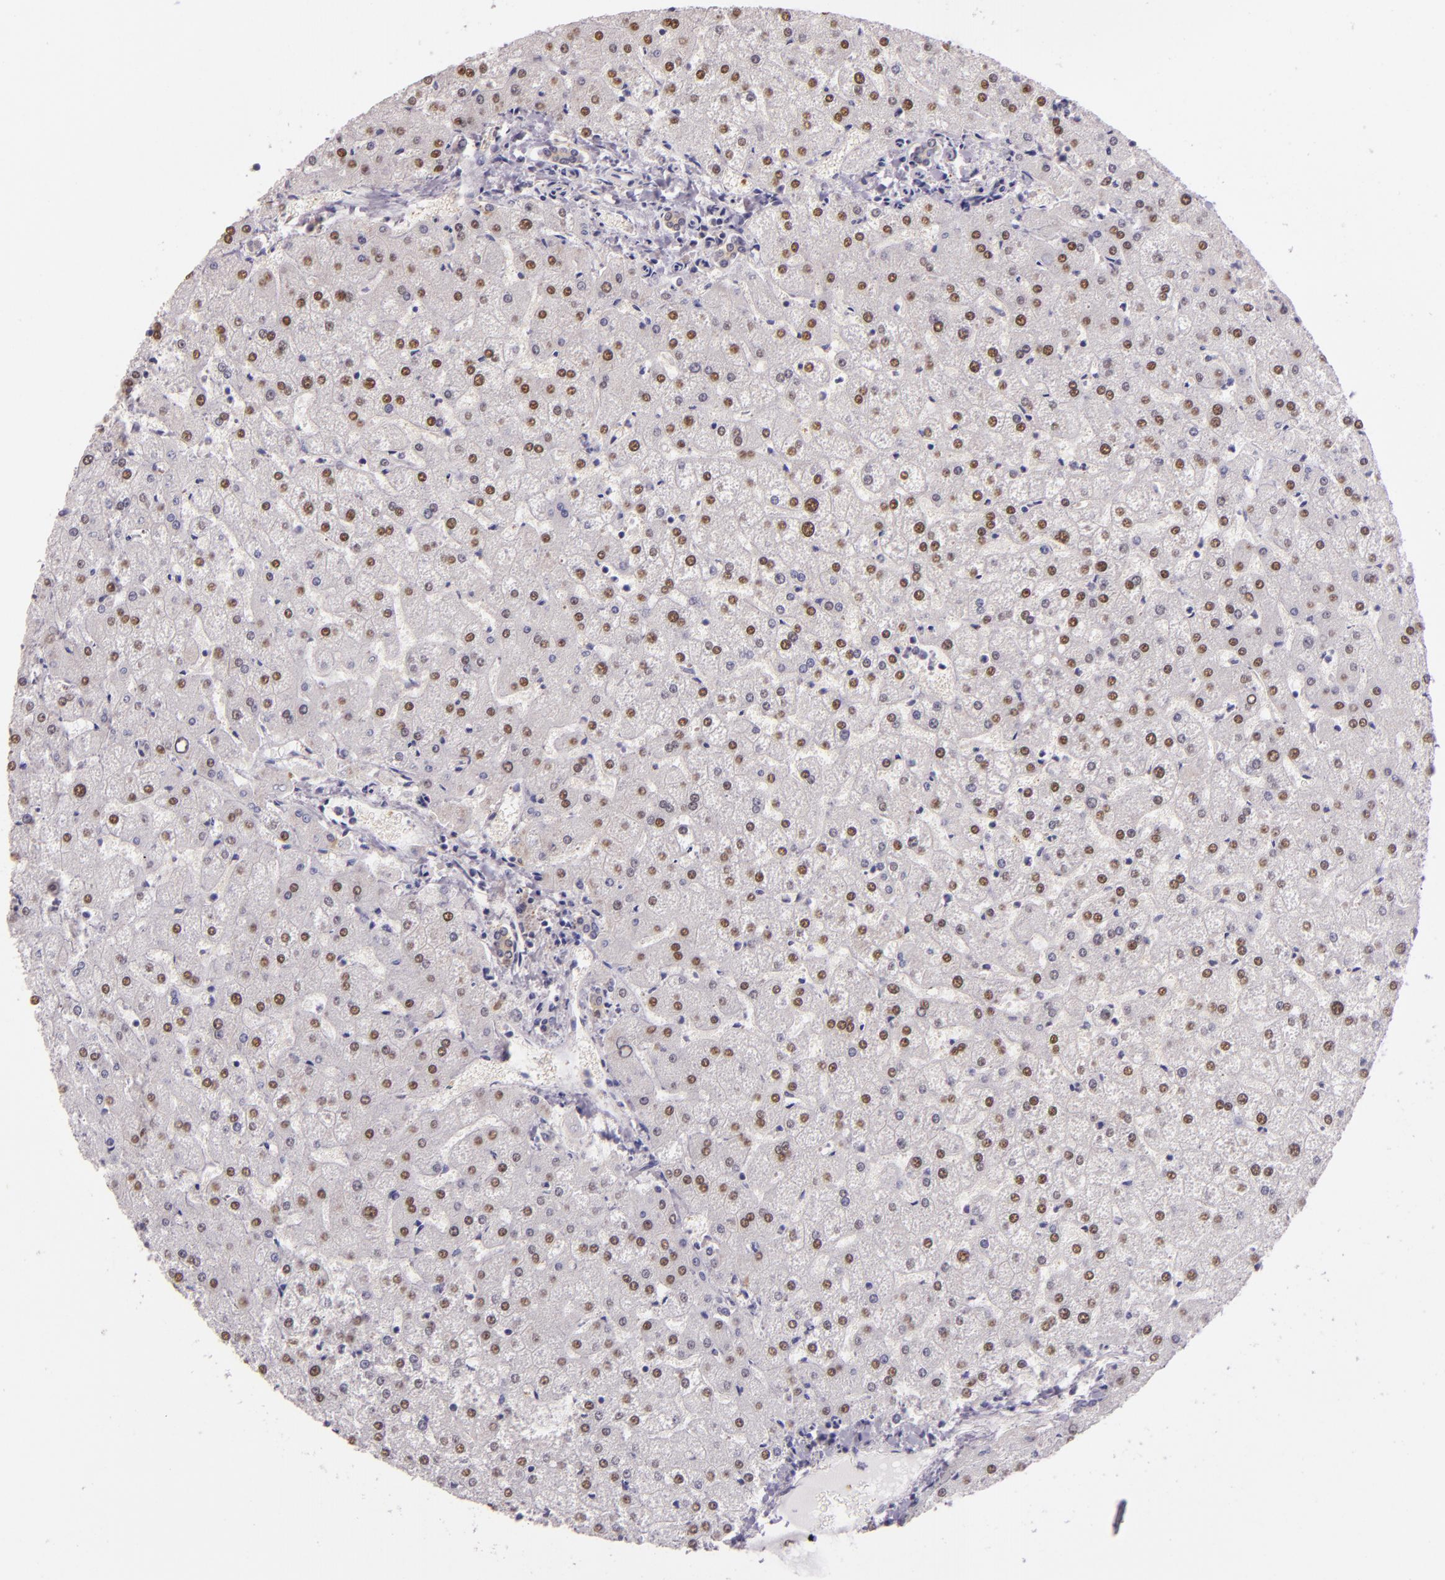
{"staining": {"intensity": "weak", "quantity": ">75%", "location": "cytoplasmic/membranous"}, "tissue": "liver", "cell_type": "Cholangiocytes", "image_type": "normal", "snomed": [{"axis": "morphology", "description": "Normal tissue, NOS"}, {"axis": "topography", "description": "Liver"}], "caption": "Immunohistochemical staining of benign human liver displays weak cytoplasmic/membranous protein expression in approximately >75% of cholangiocytes.", "gene": "HSPA8", "patient": {"sex": "female", "age": 32}}